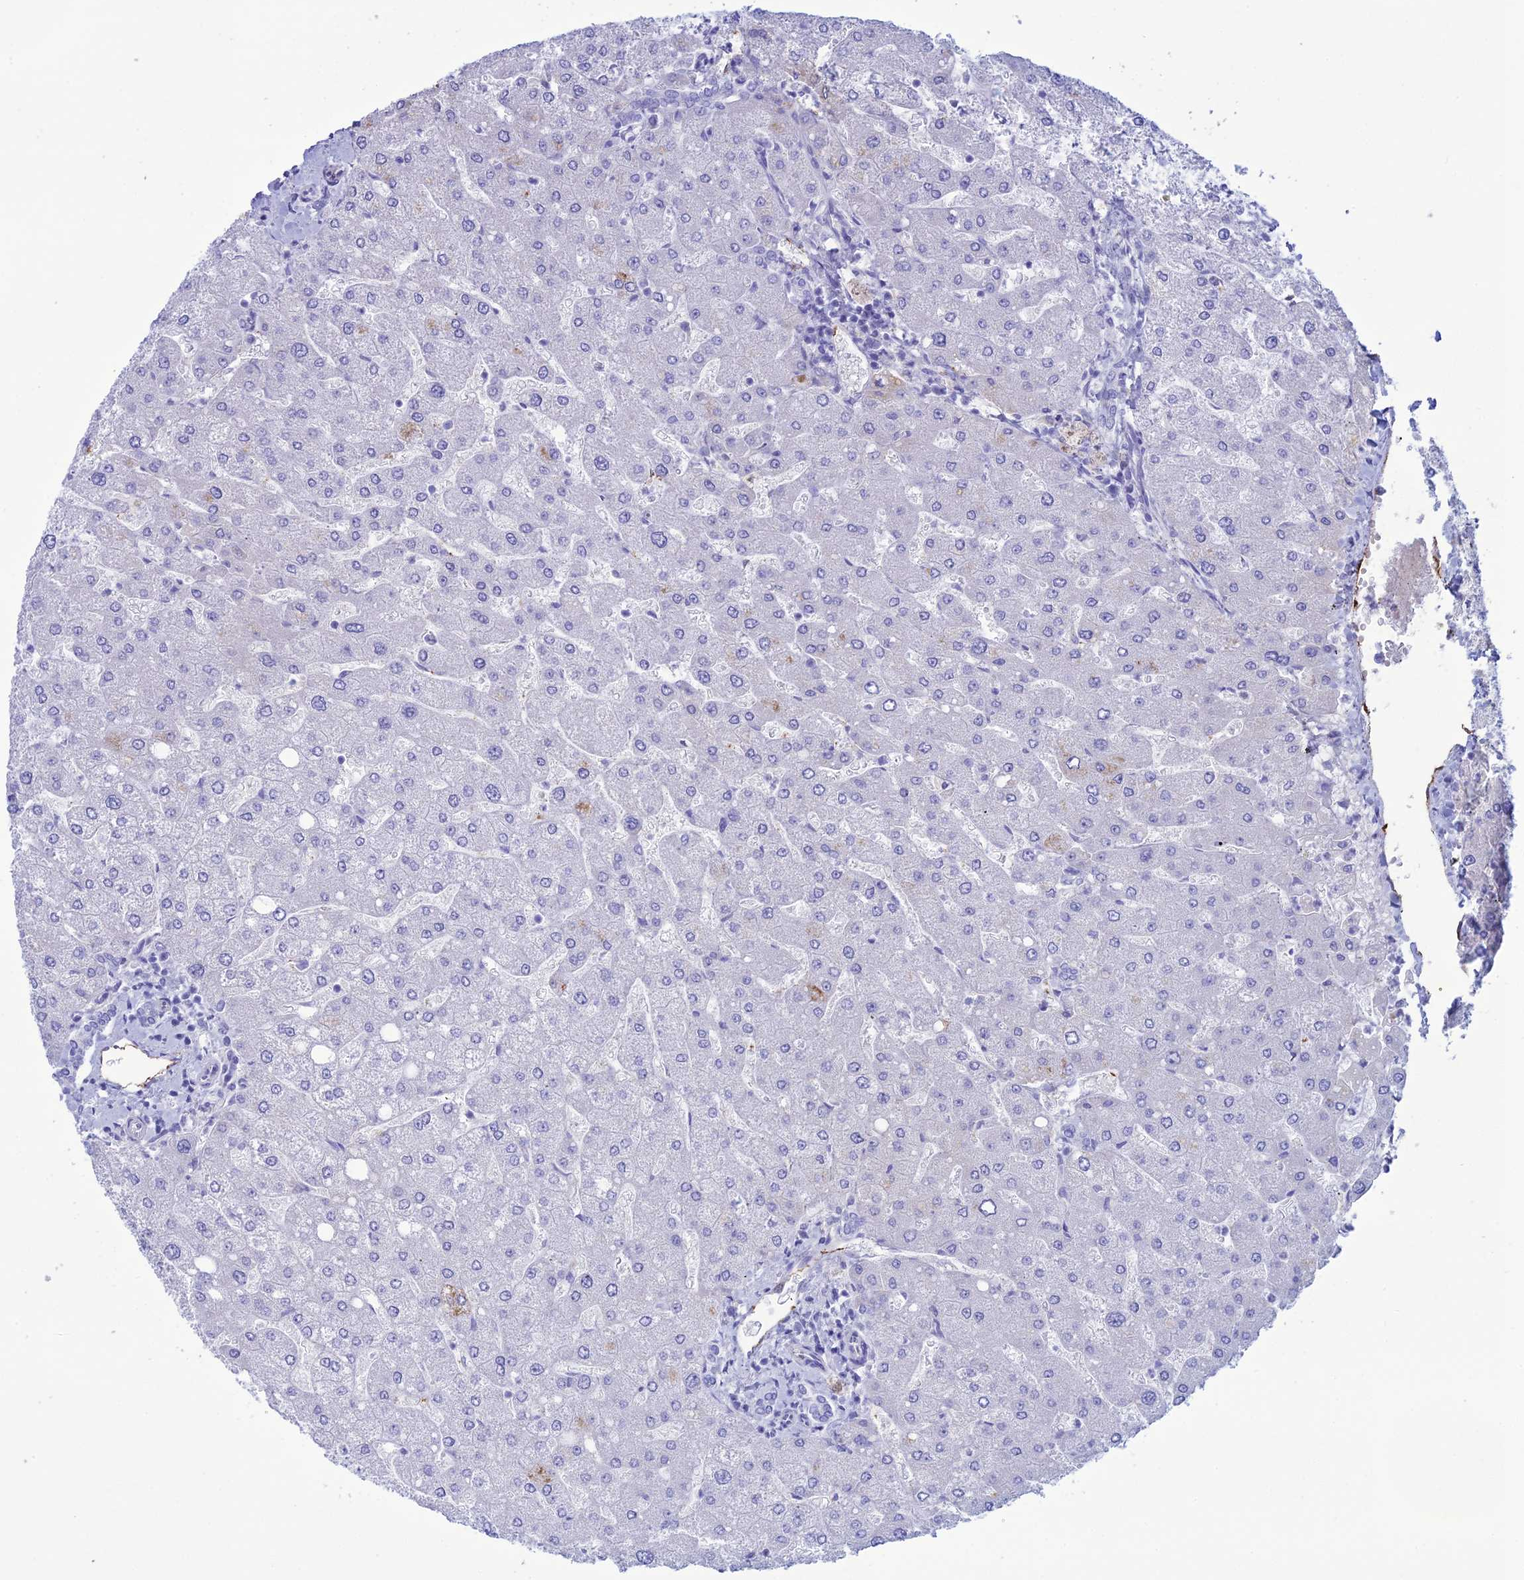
{"staining": {"intensity": "negative", "quantity": "none", "location": "none"}, "tissue": "liver", "cell_type": "Cholangiocytes", "image_type": "normal", "snomed": [{"axis": "morphology", "description": "Normal tissue, NOS"}, {"axis": "topography", "description": "Liver"}], "caption": "Immunohistochemical staining of benign liver exhibits no significant staining in cholangiocytes.", "gene": "CDC42EP5", "patient": {"sex": "male", "age": 55}}